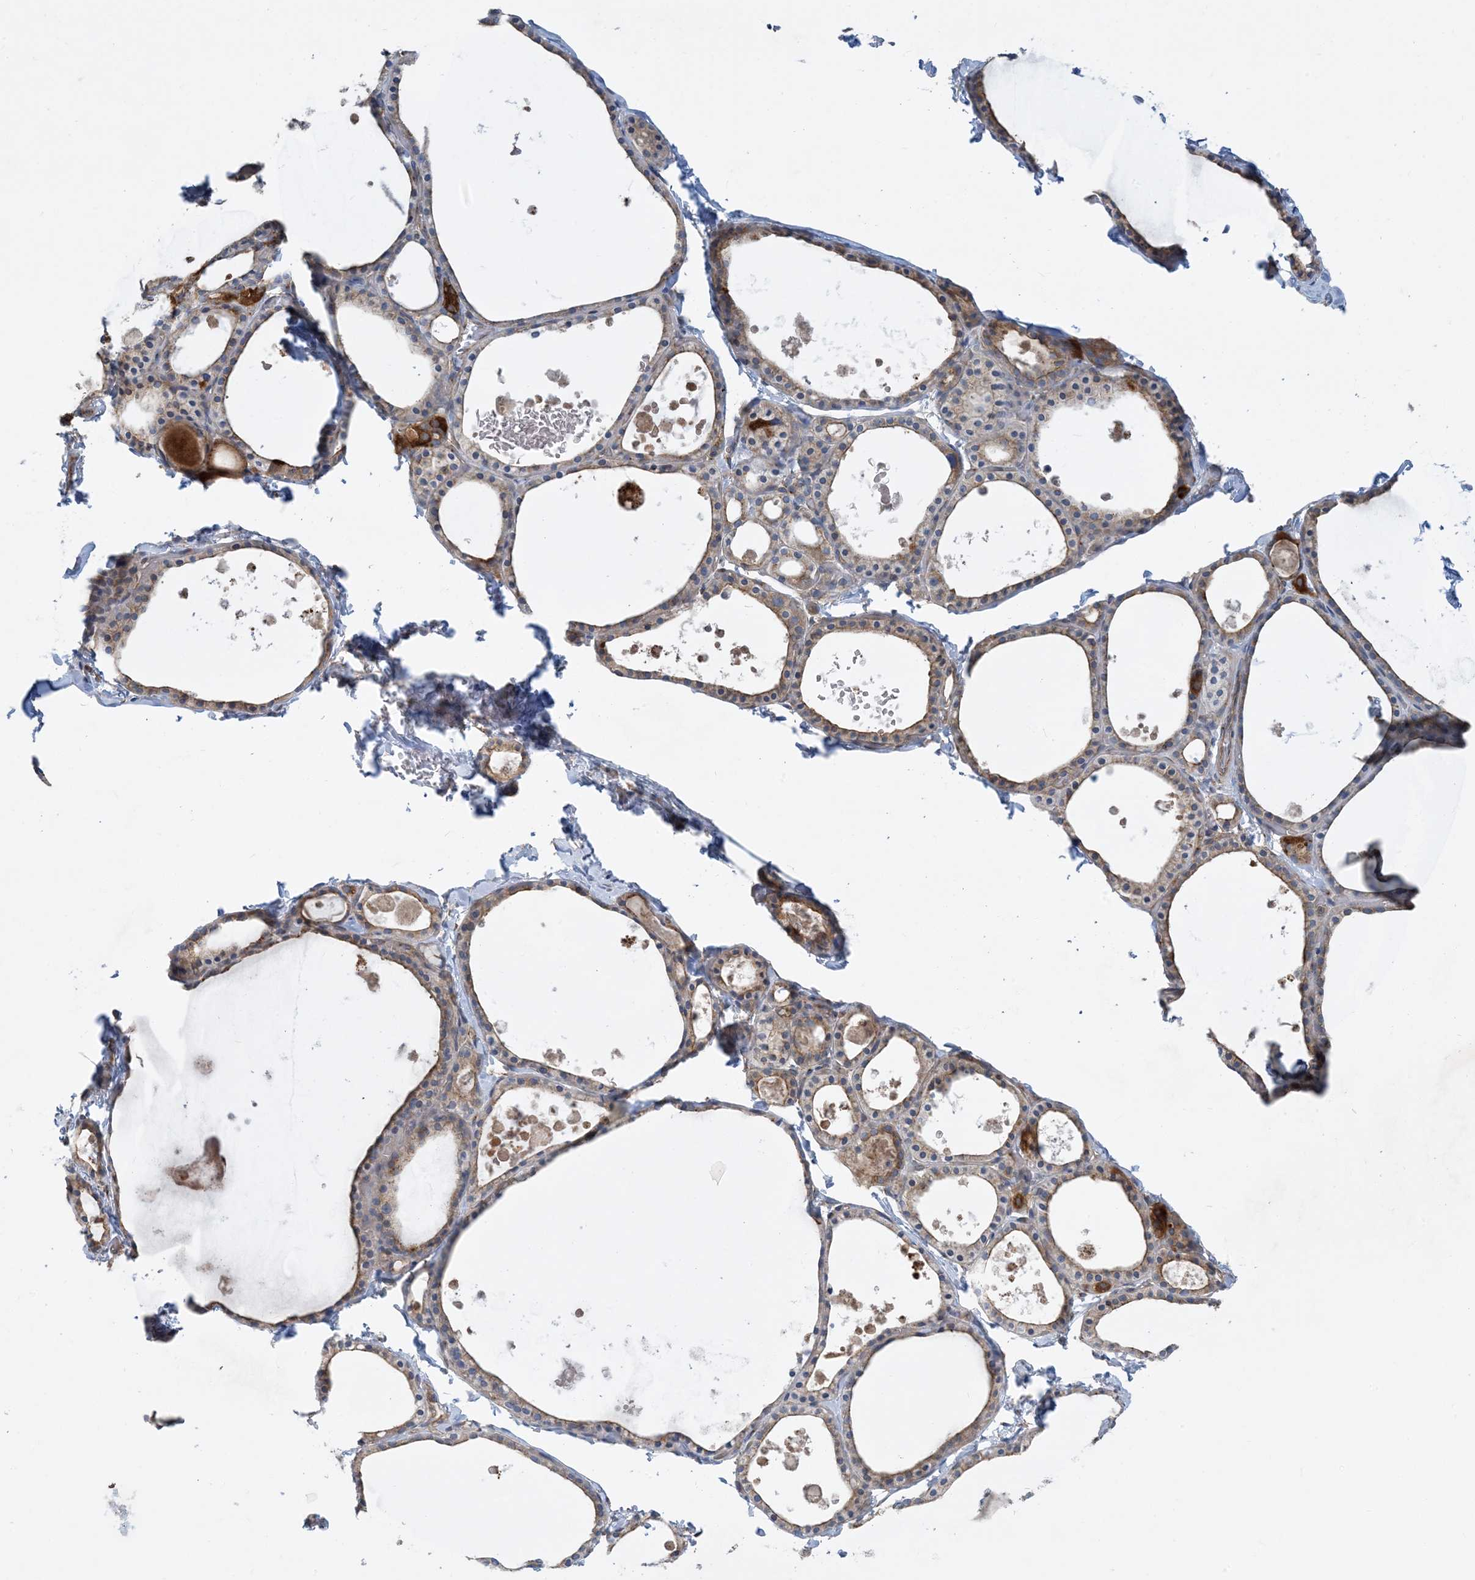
{"staining": {"intensity": "moderate", "quantity": ">75%", "location": "cytoplasmic/membranous"}, "tissue": "thyroid gland", "cell_type": "Glandular cells", "image_type": "normal", "snomed": [{"axis": "morphology", "description": "Normal tissue, NOS"}, {"axis": "topography", "description": "Thyroid gland"}], "caption": "Immunohistochemistry (IHC) (DAB (3,3'-diaminobenzidine)) staining of unremarkable human thyroid gland shows moderate cytoplasmic/membranous protein expression in about >75% of glandular cells.", "gene": "SIDT1", "patient": {"sex": "male", "age": 56}}